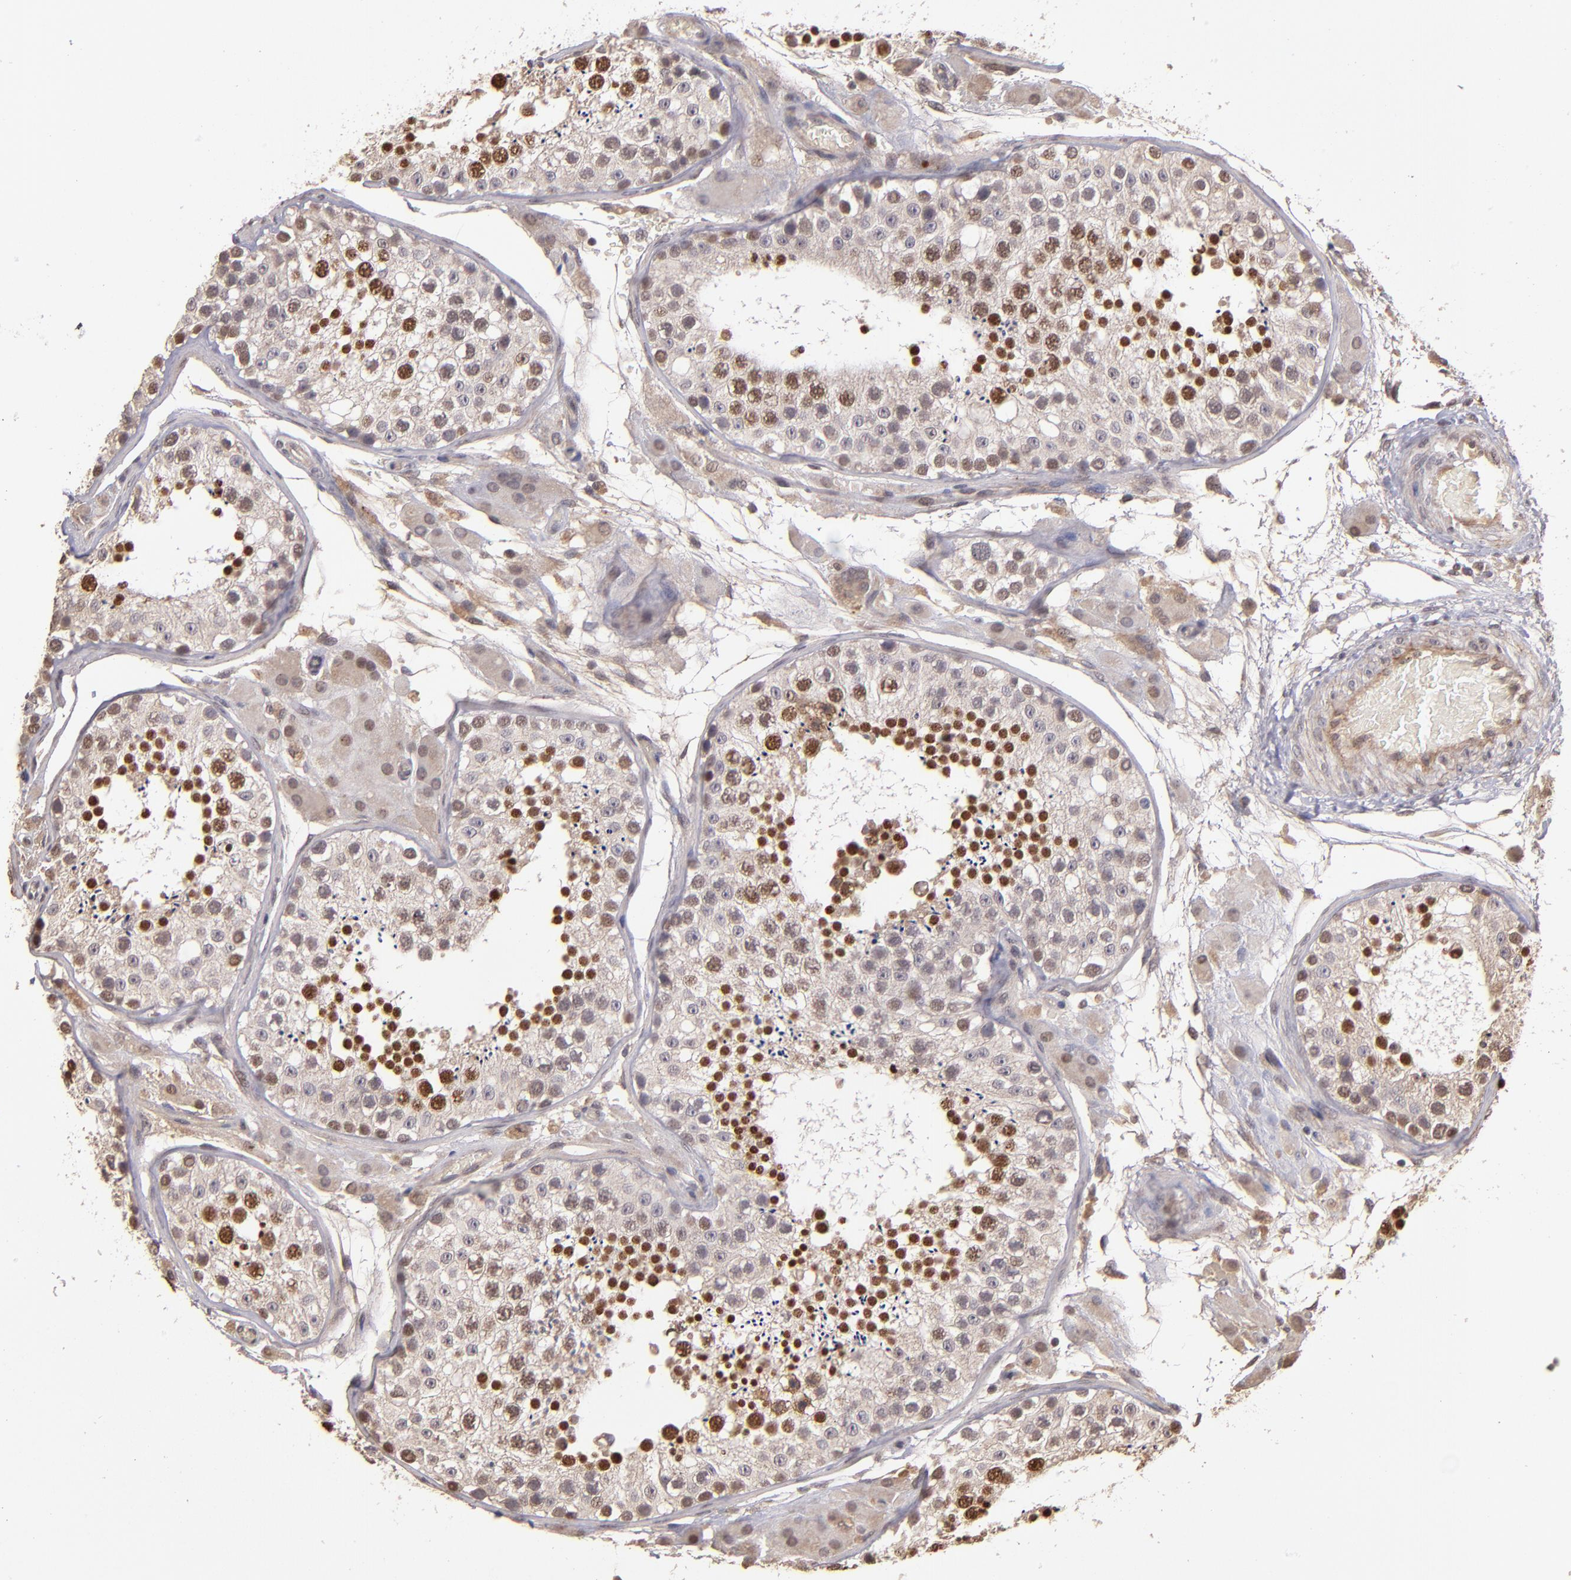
{"staining": {"intensity": "strong", "quantity": "25%-75%", "location": "nuclear"}, "tissue": "testis", "cell_type": "Cells in seminiferous ducts", "image_type": "normal", "snomed": [{"axis": "morphology", "description": "Normal tissue, NOS"}, {"axis": "topography", "description": "Testis"}], "caption": "High-power microscopy captured an immunohistochemistry image of normal testis, revealing strong nuclear staining in approximately 25%-75% of cells in seminiferous ducts.", "gene": "ABHD12B", "patient": {"sex": "male", "age": 26}}